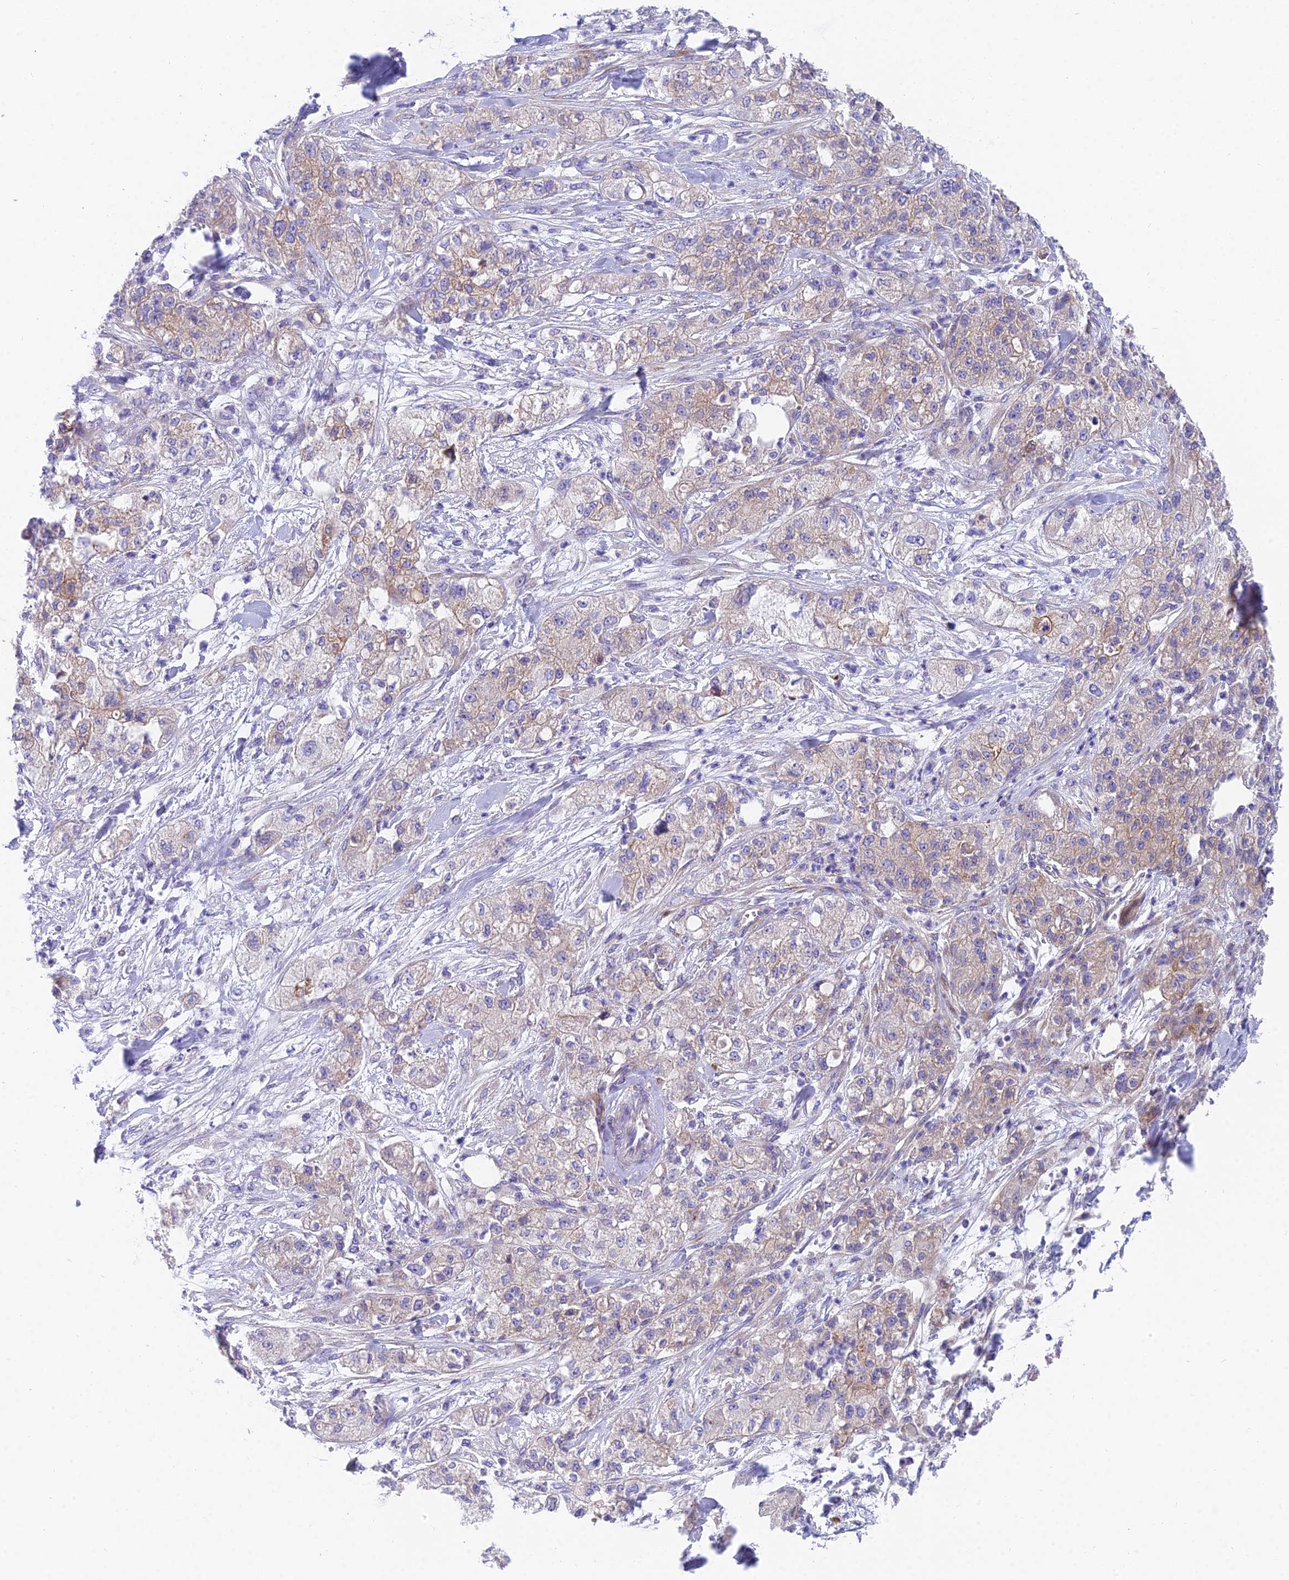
{"staining": {"intensity": "weak", "quantity": "<25%", "location": "cytoplasmic/membranous"}, "tissue": "pancreatic cancer", "cell_type": "Tumor cells", "image_type": "cancer", "snomed": [{"axis": "morphology", "description": "Adenocarcinoma, NOS"}, {"axis": "topography", "description": "Pancreas"}], "caption": "The image shows no staining of tumor cells in pancreatic adenocarcinoma. The staining was performed using DAB to visualize the protein expression in brown, while the nuclei were stained in blue with hematoxylin (Magnification: 20x).", "gene": "MVB12A", "patient": {"sex": "female", "age": 78}}